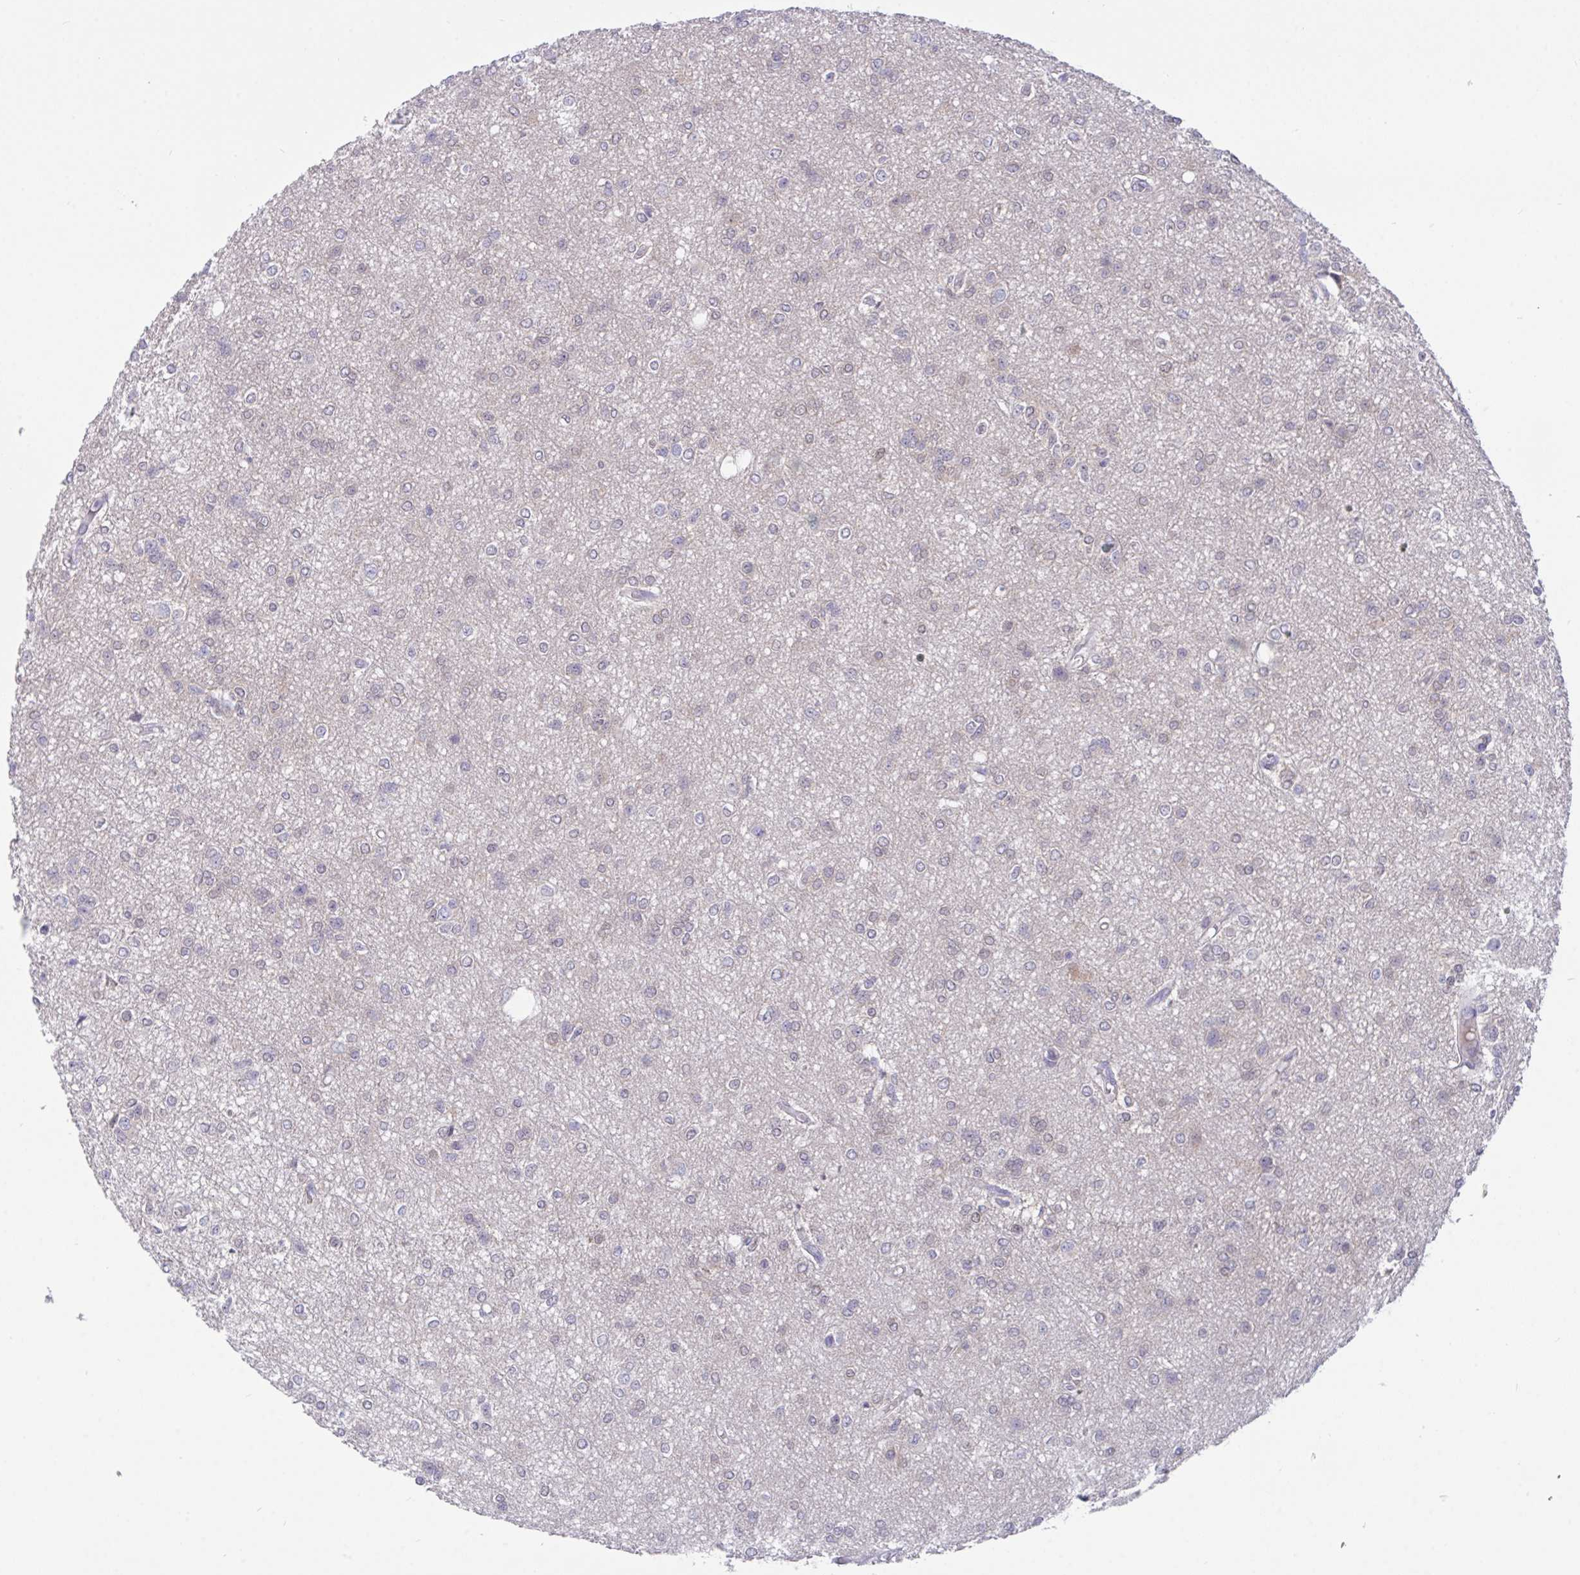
{"staining": {"intensity": "negative", "quantity": "none", "location": "none"}, "tissue": "glioma", "cell_type": "Tumor cells", "image_type": "cancer", "snomed": [{"axis": "morphology", "description": "Glioma, malignant, Low grade"}, {"axis": "topography", "description": "Brain"}], "caption": "Immunohistochemistry photomicrograph of human glioma stained for a protein (brown), which shows no positivity in tumor cells. (DAB IHC with hematoxylin counter stain).", "gene": "L3HYPDH", "patient": {"sex": "male", "age": 26}}